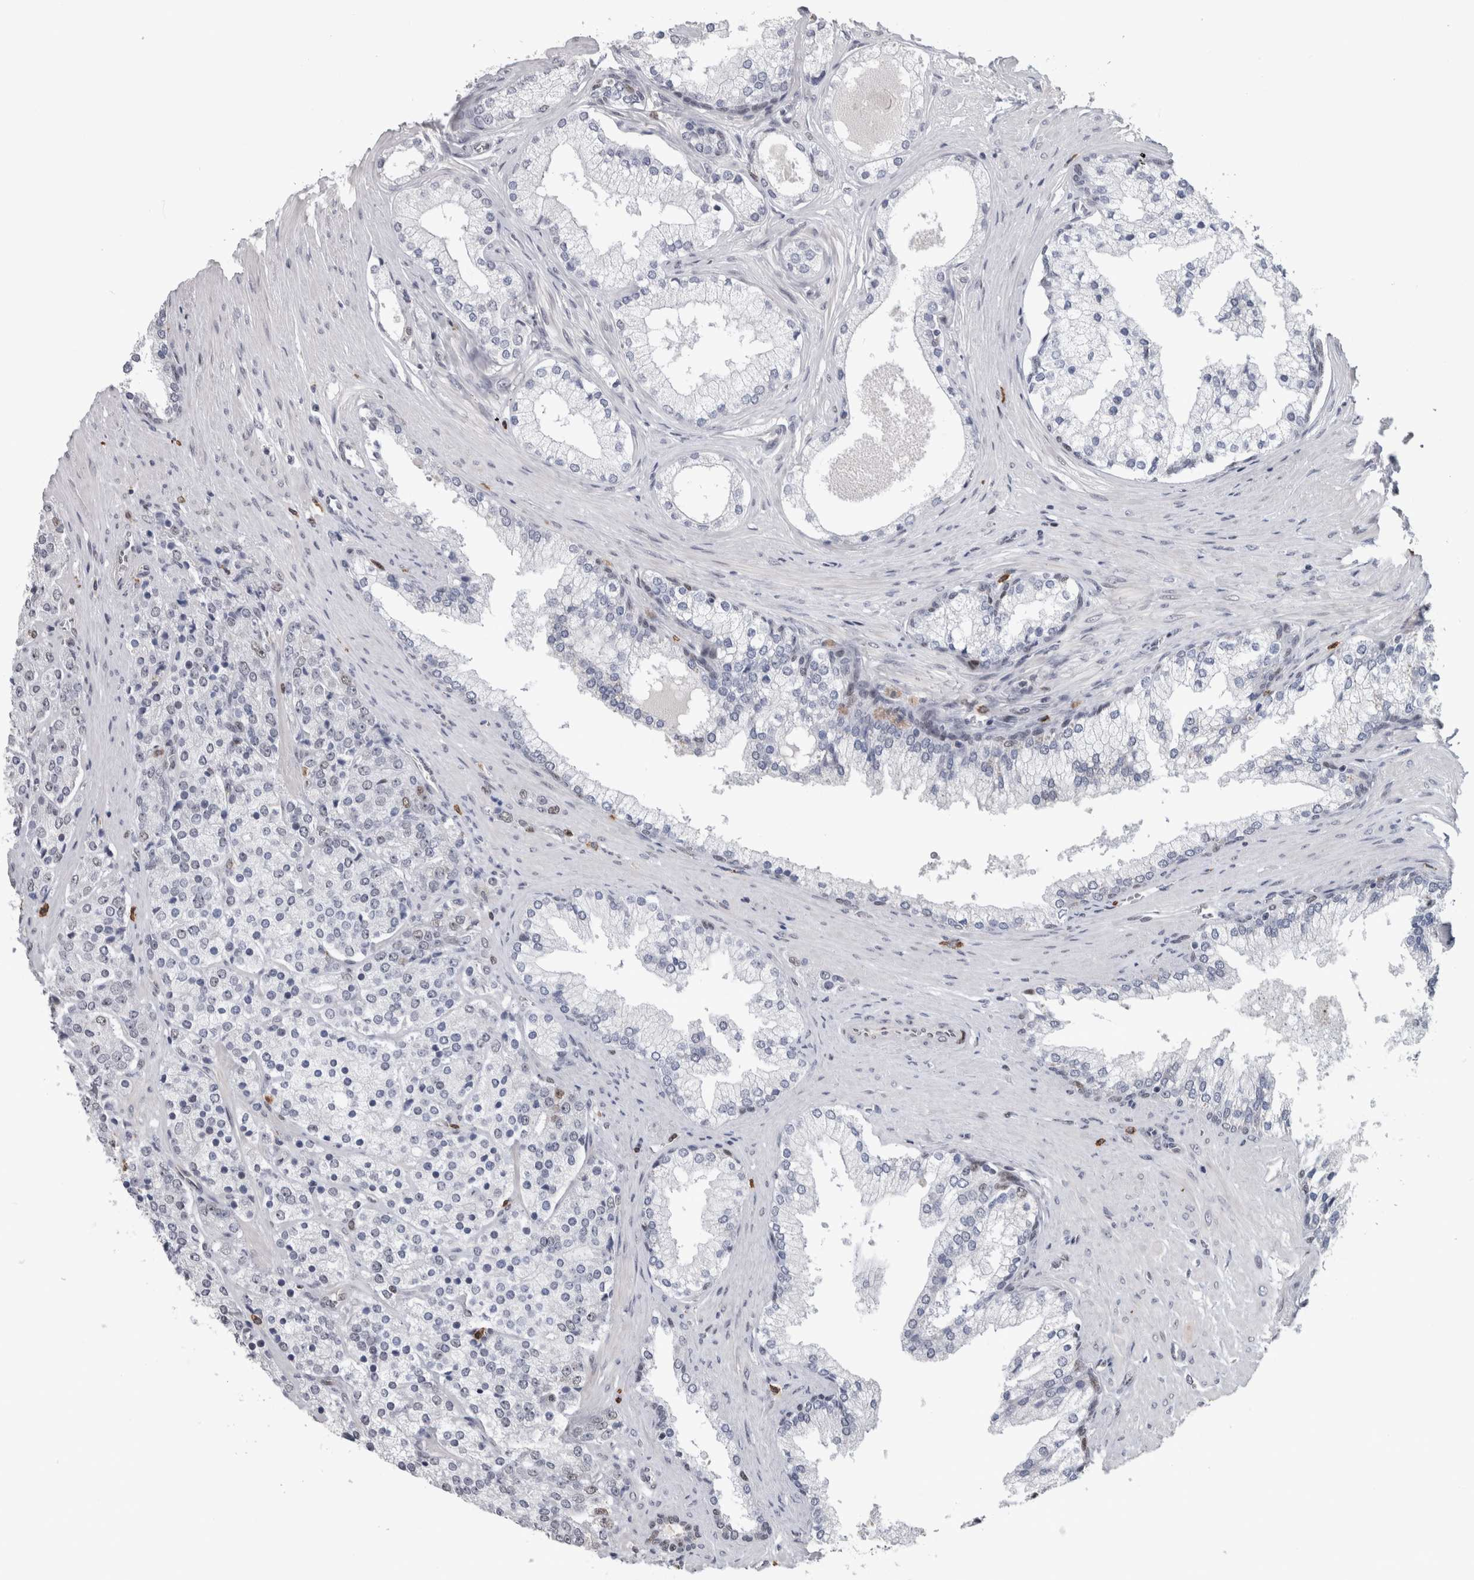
{"staining": {"intensity": "negative", "quantity": "none", "location": "none"}, "tissue": "prostate cancer", "cell_type": "Tumor cells", "image_type": "cancer", "snomed": [{"axis": "morphology", "description": "Adenocarcinoma, High grade"}, {"axis": "topography", "description": "Prostate"}], "caption": "DAB immunohistochemical staining of high-grade adenocarcinoma (prostate) displays no significant positivity in tumor cells.", "gene": "POLD2", "patient": {"sex": "male", "age": 71}}